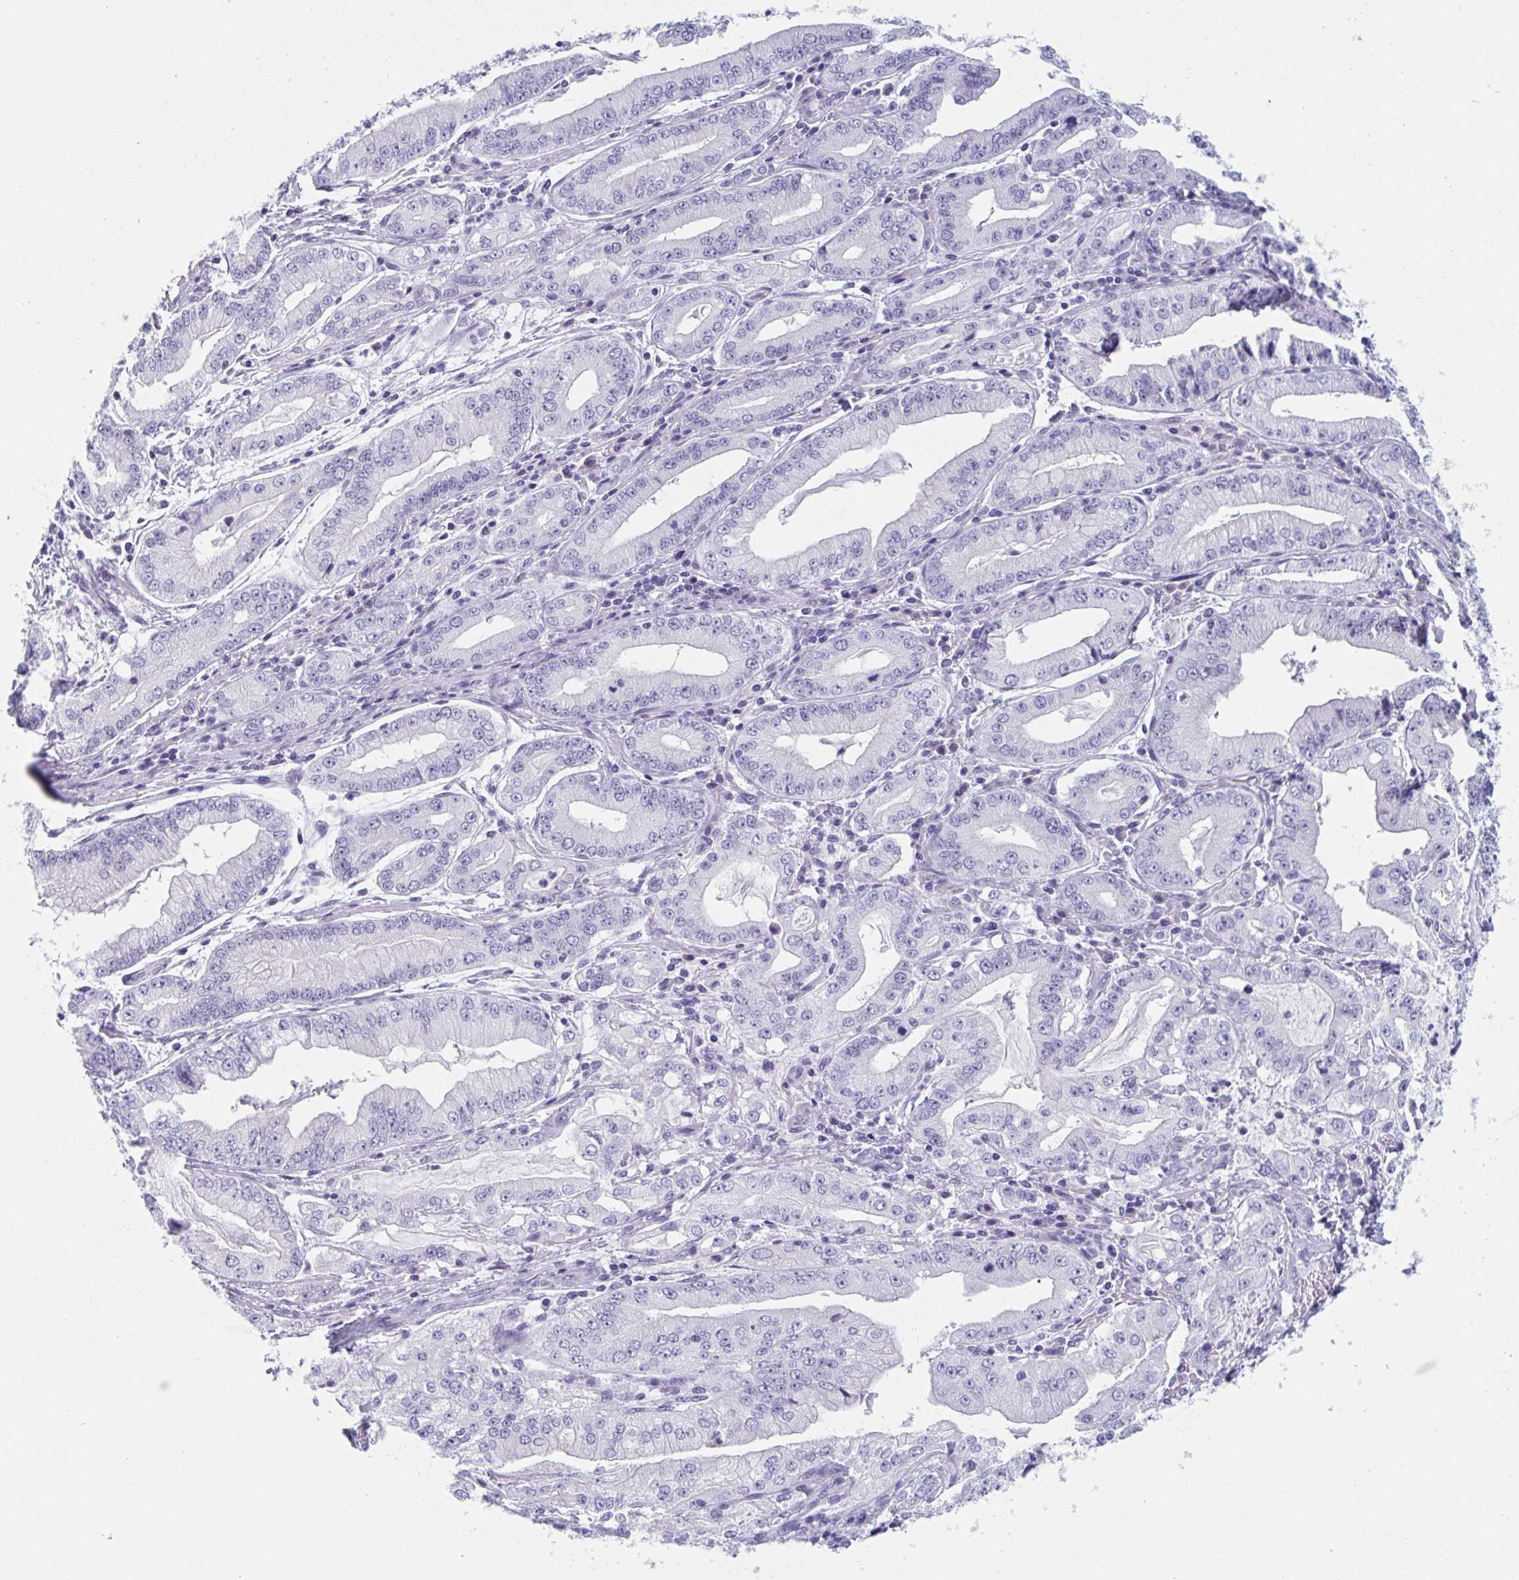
{"staining": {"intensity": "negative", "quantity": "none", "location": "none"}, "tissue": "stomach cancer", "cell_type": "Tumor cells", "image_type": "cancer", "snomed": [{"axis": "morphology", "description": "Adenocarcinoma, NOS"}, {"axis": "topography", "description": "Stomach, upper"}], "caption": "Stomach cancer stained for a protein using immunohistochemistry (IHC) reveals no expression tumor cells.", "gene": "HSD11B2", "patient": {"sex": "female", "age": 74}}